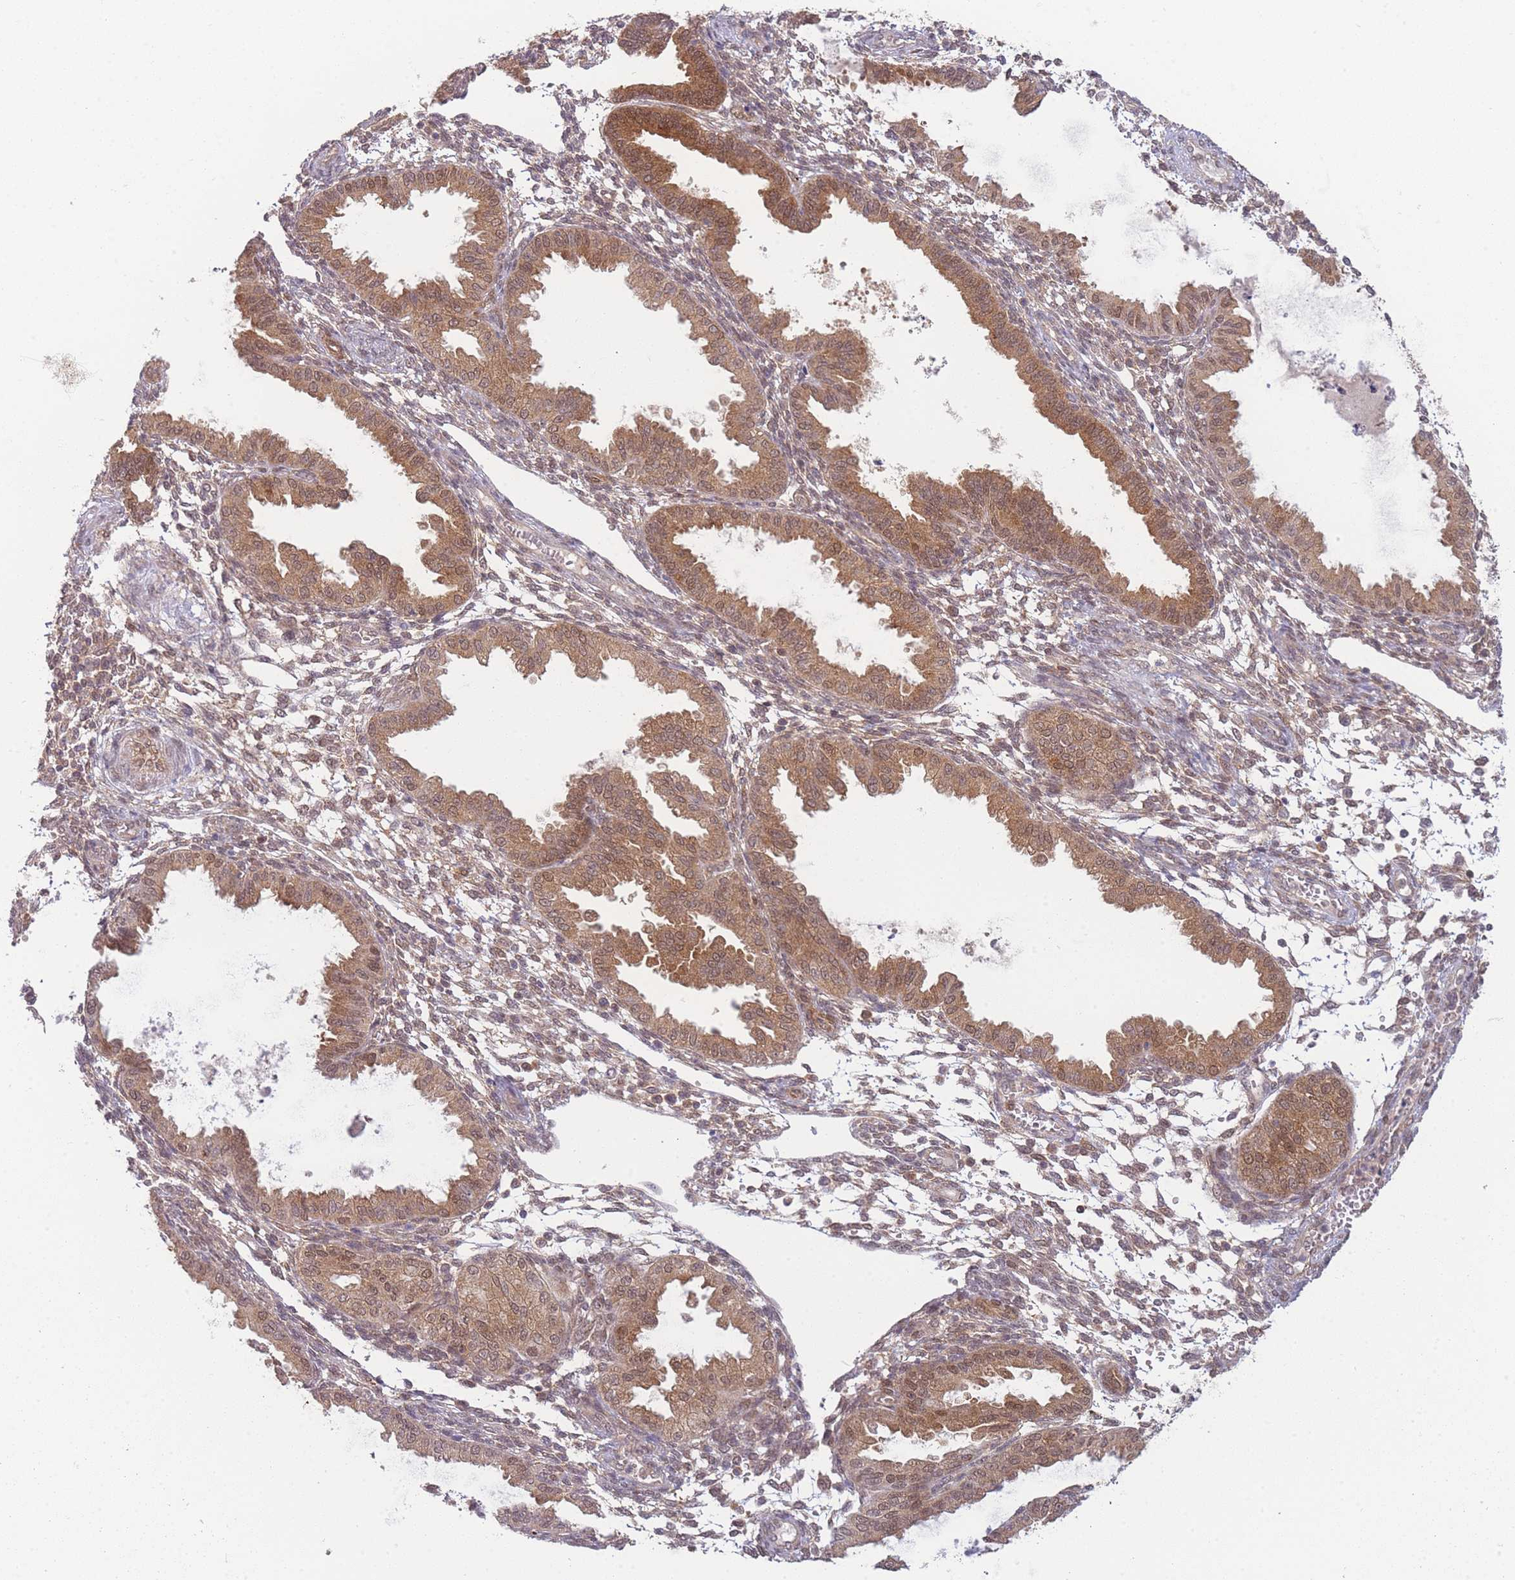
{"staining": {"intensity": "moderate", "quantity": "25%-75%", "location": "cytoplasmic/membranous"}, "tissue": "endometrium", "cell_type": "Cells in endometrial stroma", "image_type": "normal", "snomed": [{"axis": "morphology", "description": "Normal tissue, NOS"}, {"axis": "topography", "description": "Endometrium"}], "caption": "High-power microscopy captured an immunohistochemistry image of benign endometrium, revealing moderate cytoplasmic/membranous positivity in approximately 25%-75% of cells in endometrial stroma. (Stains: DAB (3,3'-diaminobenzidine) in brown, nuclei in blue, Microscopy: brightfield microscopy at high magnification).", "gene": "MRI1", "patient": {"sex": "female", "age": 33}}